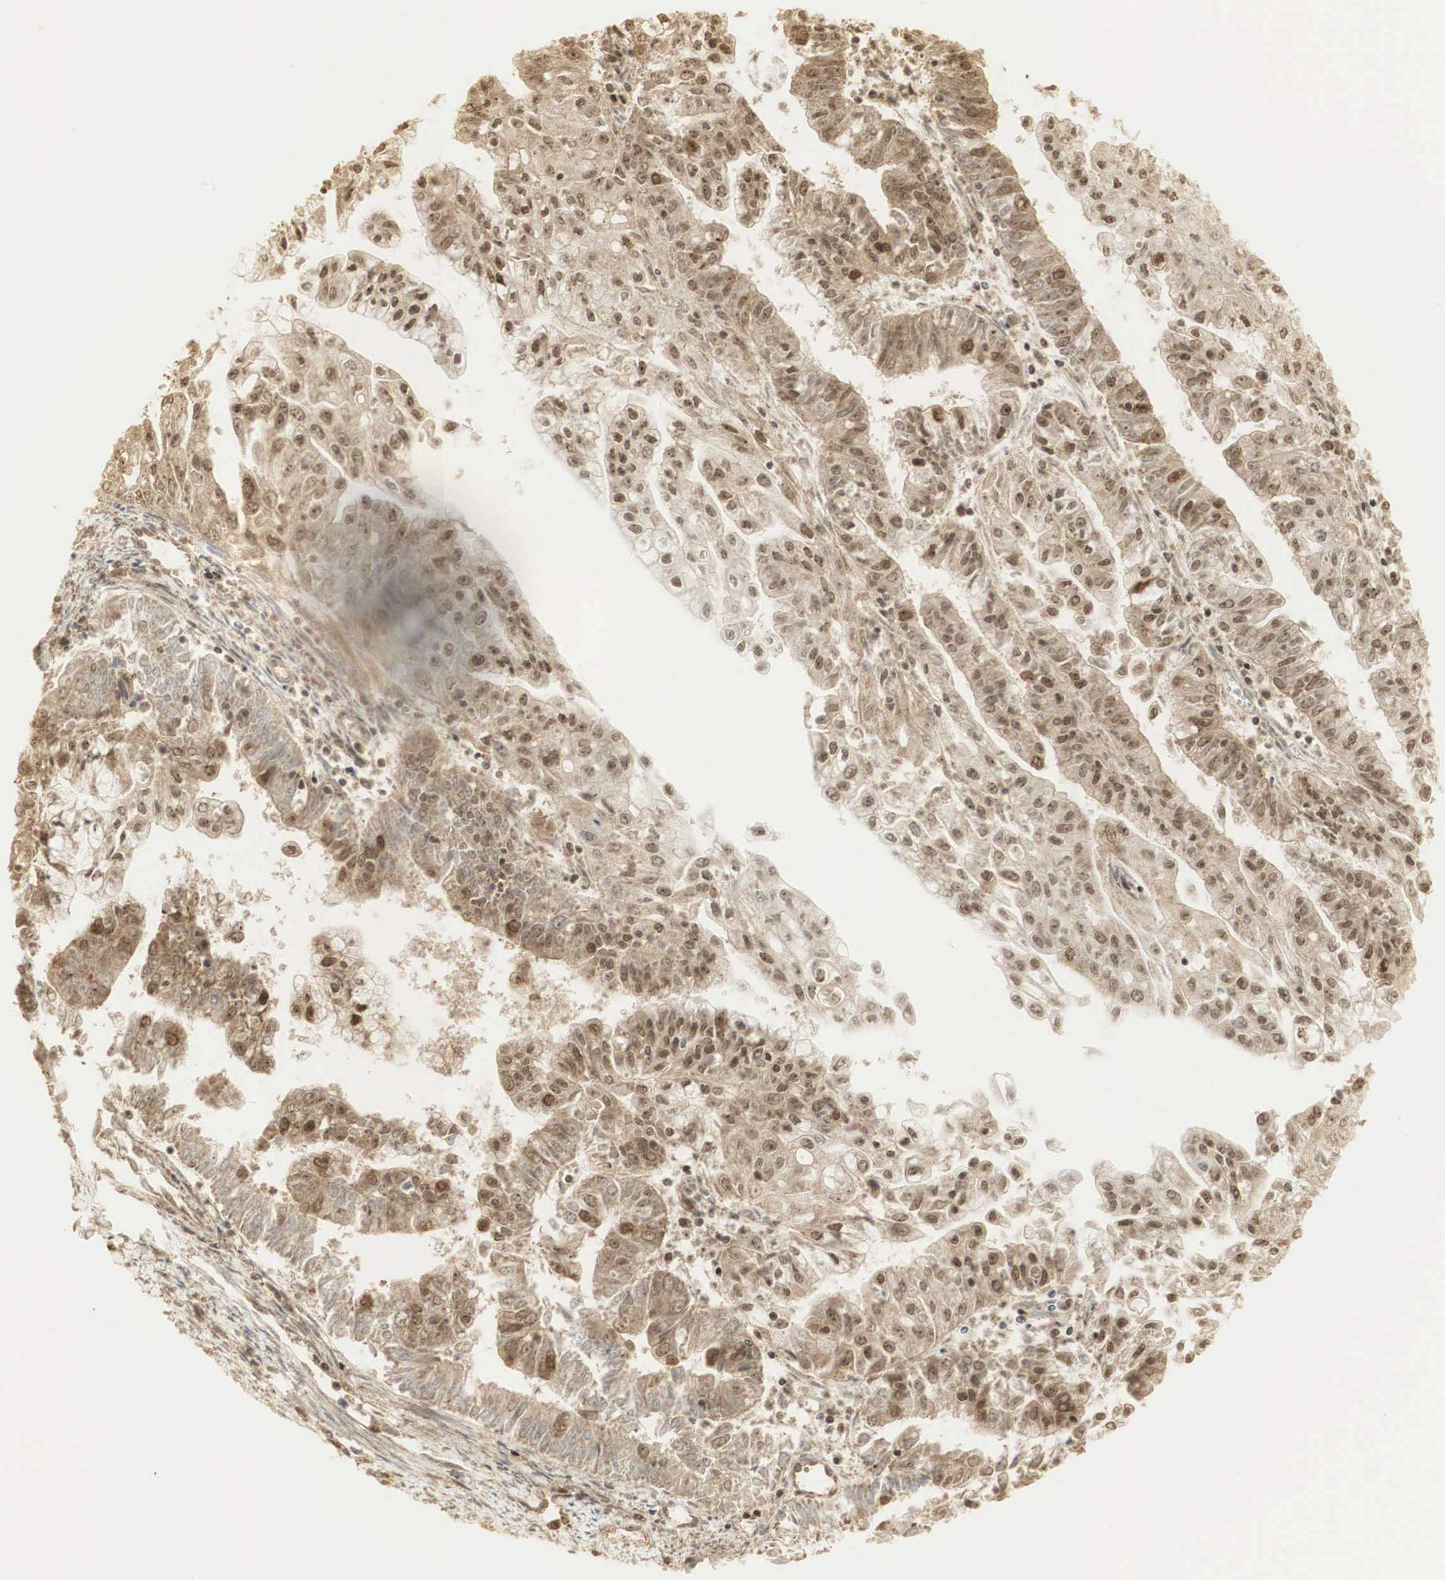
{"staining": {"intensity": "moderate", "quantity": ">75%", "location": "cytoplasmic/membranous,nuclear"}, "tissue": "endometrial cancer", "cell_type": "Tumor cells", "image_type": "cancer", "snomed": [{"axis": "morphology", "description": "Adenocarcinoma, NOS"}, {"axis": "topography", "description": "Endometrium"}], "caption": "Endometrial cancer (adenocarcinoma) was stained to show a protein in brown. There is medium levels of moderate cytoplasmic/membranous and nuclear positivity in approximately >75% of tumor cells.", "gene": "RNF113A", "patient": {"sex": "female", "age": 75}}